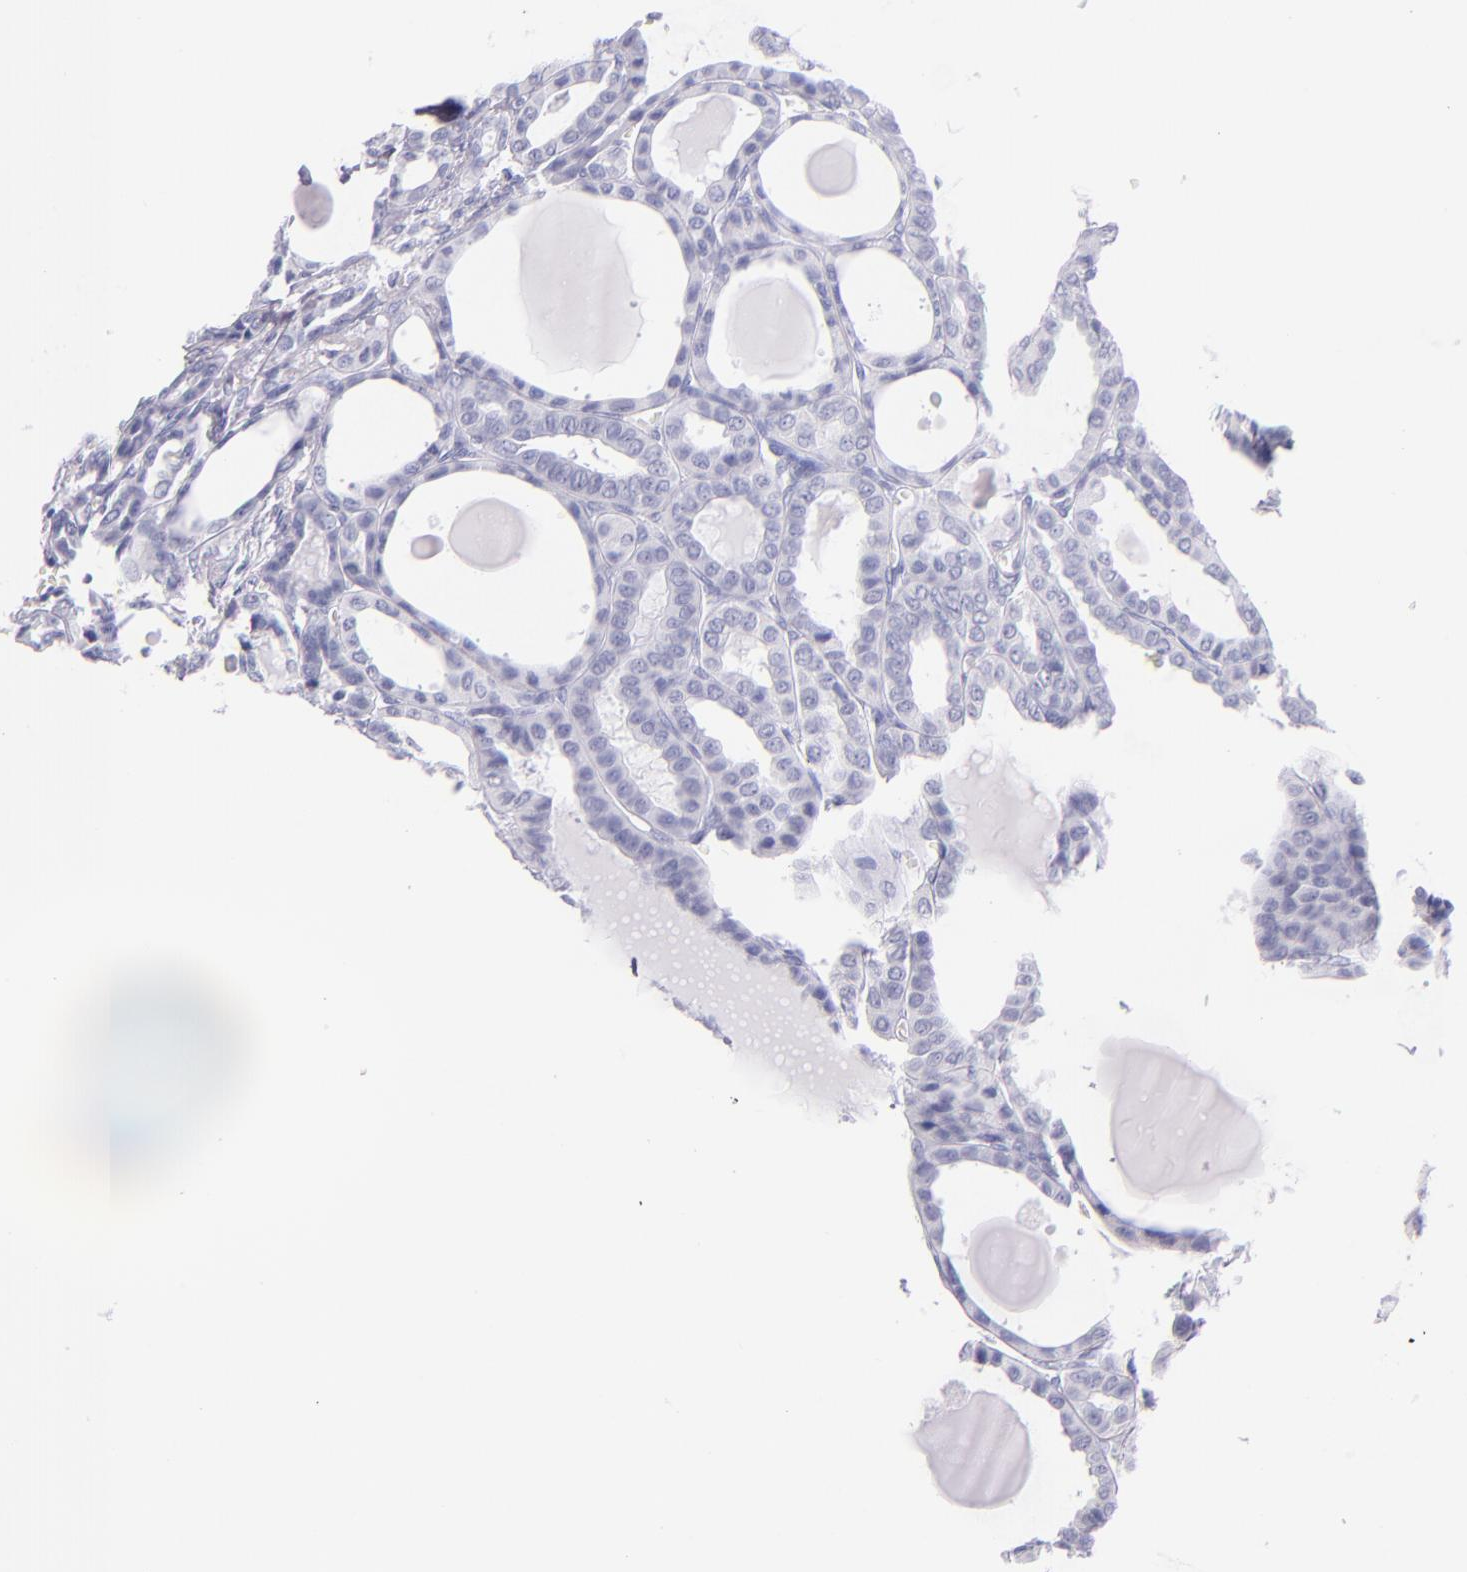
{"staining": {"intensity": "negative", "quantity": "none", "location": "none"}, "tissue": "thyroid cancer", "cell_type": "Tumor cells", "image_type": "cancer", "snomed": [{"axis": "morphology", "description": "Carcinoma, NOS"}, {"axis": "topography", "description": "Thyroid gland"}], "caption": "DAB immunohistochemical staining of human carcinoma (thyroid) demonstrates no significant staining in tumor cells.", "gene": "IRF4", "patient": {"sex": "female", "age": 91}}